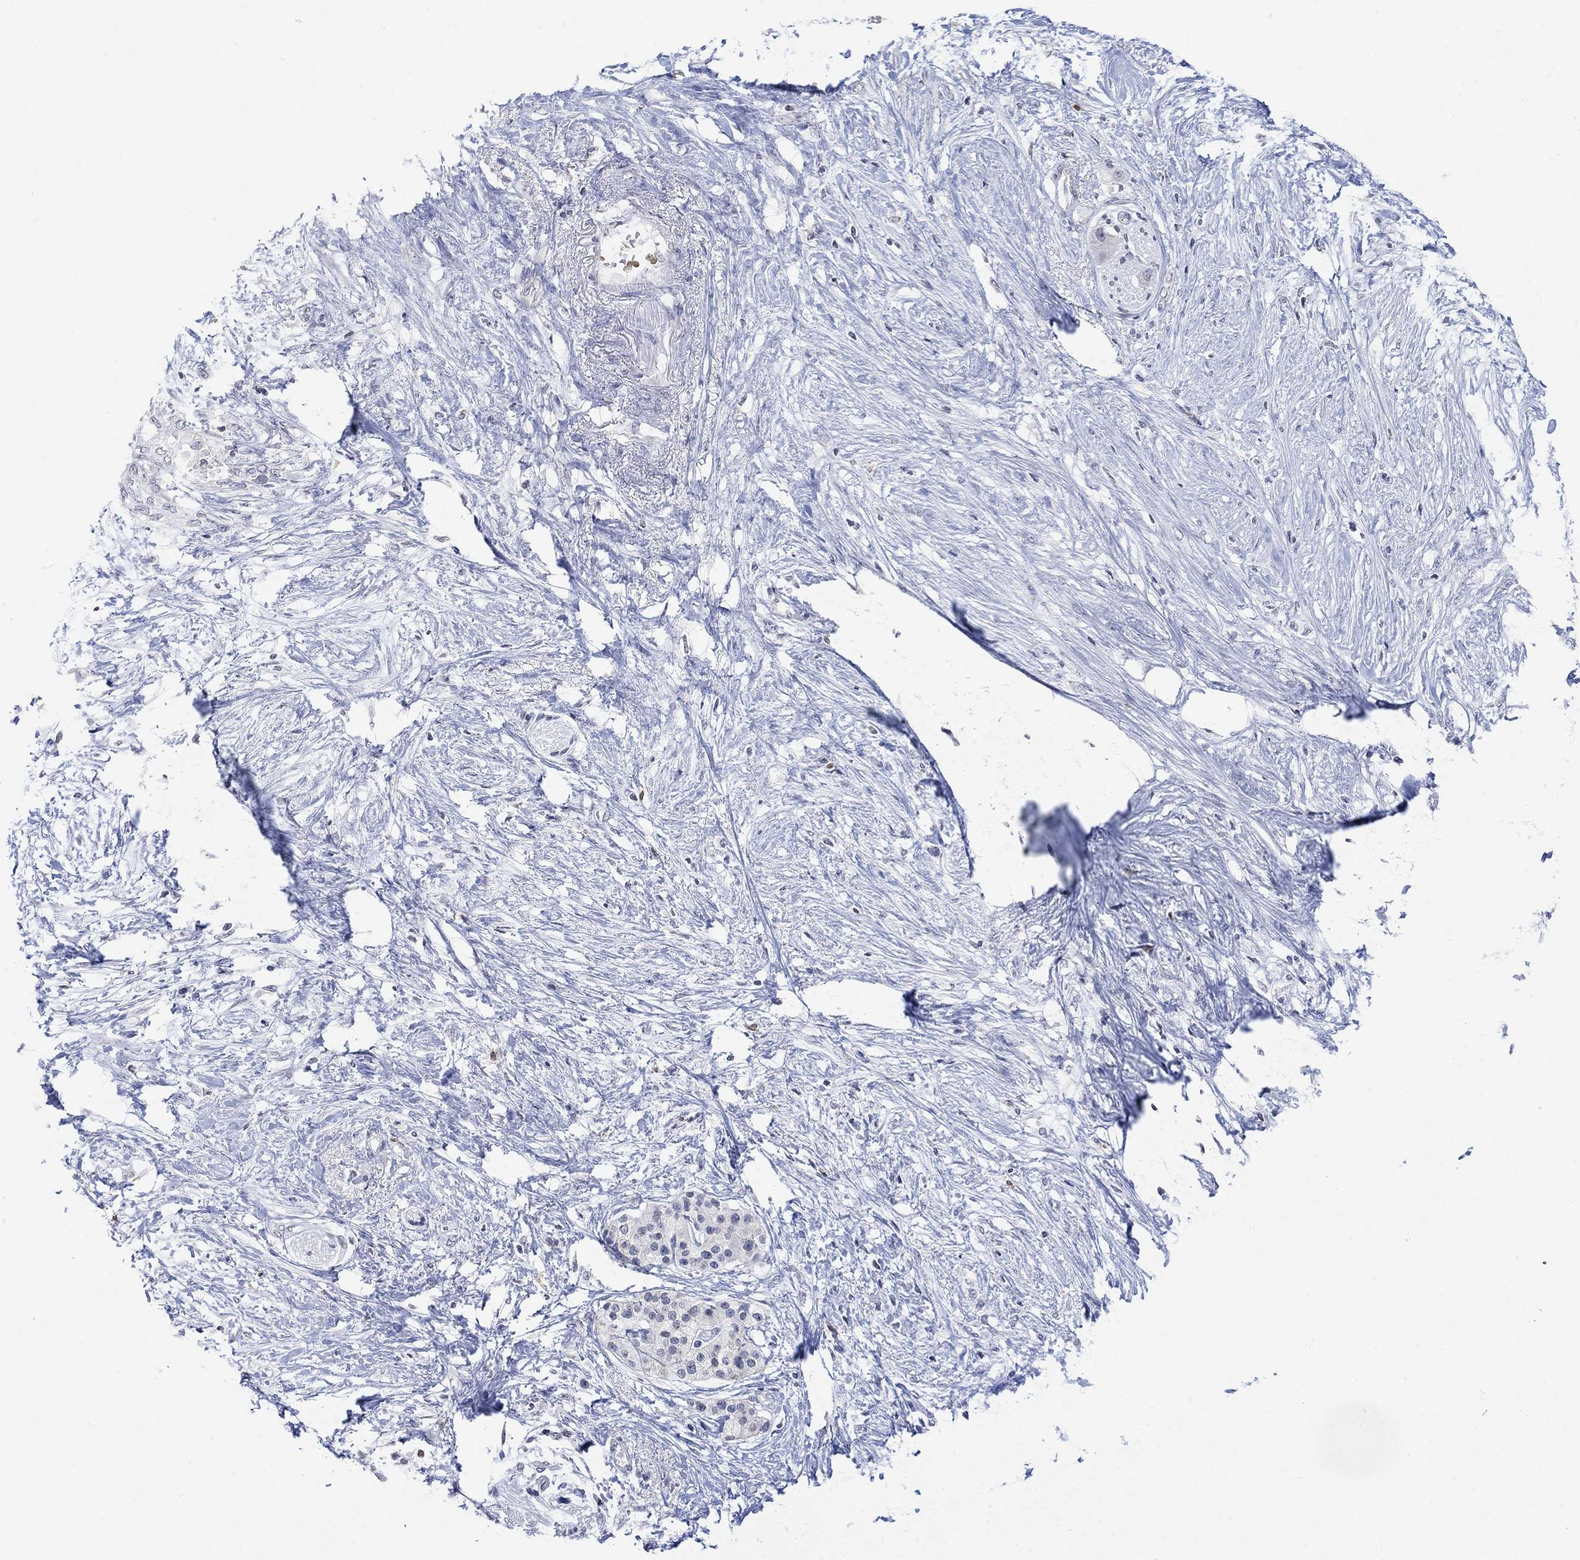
{"staining": {"intensity": "negative", "quantity": "none", "location": "none"}, "tissue": "pancreatic cancer", "cell_type": "Tumor cells", "image_type": "cancer", "snomed": [{"axis": "morphology", "description": "Normal tissue, NOS"}, {"axis": "morphology", "description": "Adenocarcinoma, NOS"}, {"axis": "topography", "description": "Pancreas"}, {"axis": "topography", "description": "Duodenum"}], "caption": "Tumor cells are negative for brown protein staining in adenocarcinoma (pancreatic).", "gene": "TMEM255A", "patient": {"sex": "female", "age": 60}}